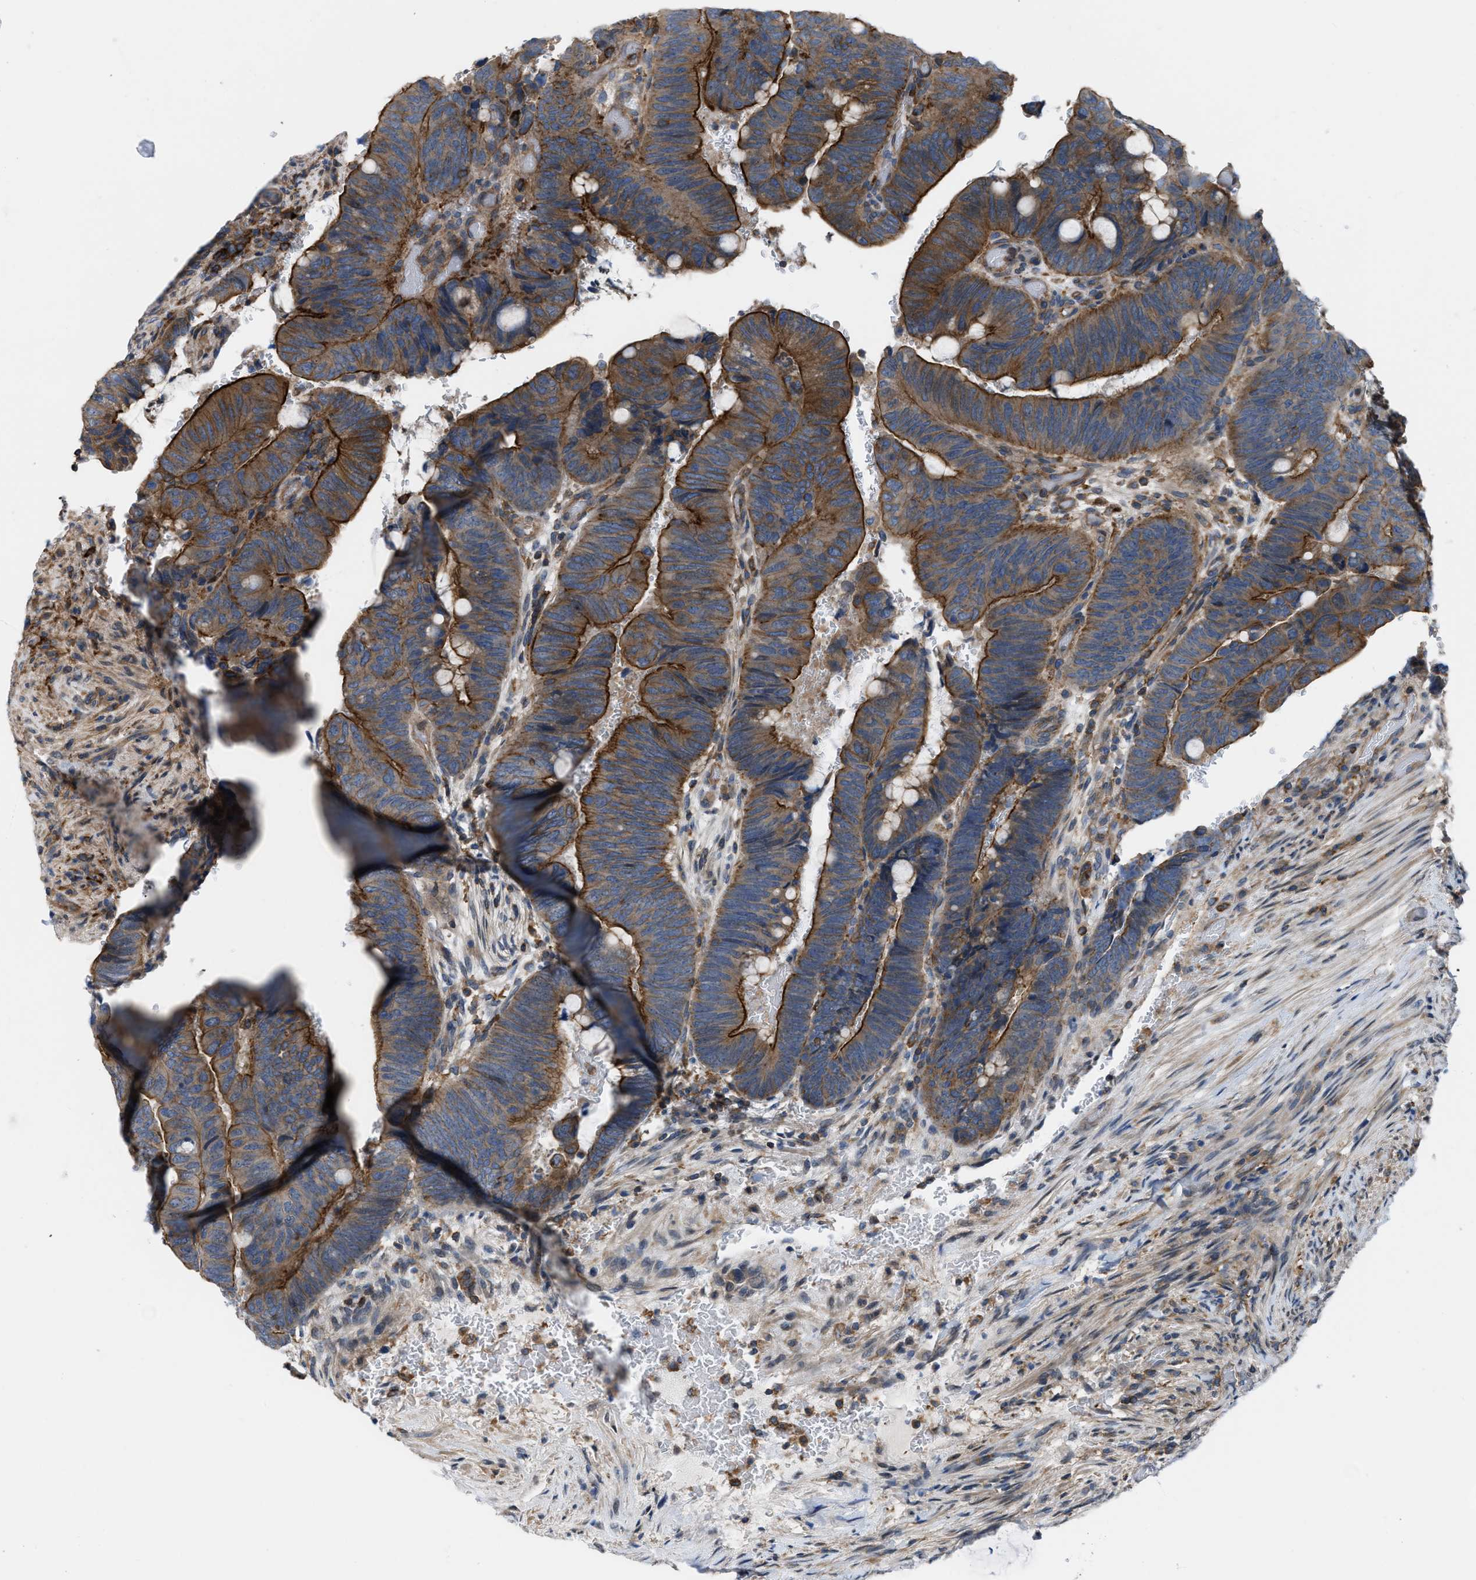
{"staining": {"intensity": "strong", "quantity": ">75%", "location": "cytoplasmic/membranous"}, "tissue": "colorectal cancer", "cell_type": "Tumor cells", "image_type": "cancer", "snomed": [{"axis": "morphology", "description": "Normal tissue, NOS"}, {"axis": "morphology", "description": "Adenocarcinoma, NOS"}, {"axis": "topography", "description": "Rectum"}], "caption": "Protein staining of colorectal cancer (adenocarcinoma) tissue demonstrates strong cytoplasmic/membranous positivity in about >75% of tumor cells. Using DAB (brown) and hematoxylin (blue) stains, captured at high magnification using brightfield microscopy.", "gene": "MYO18A", "patient": {"sex": "male", "age": 92}}